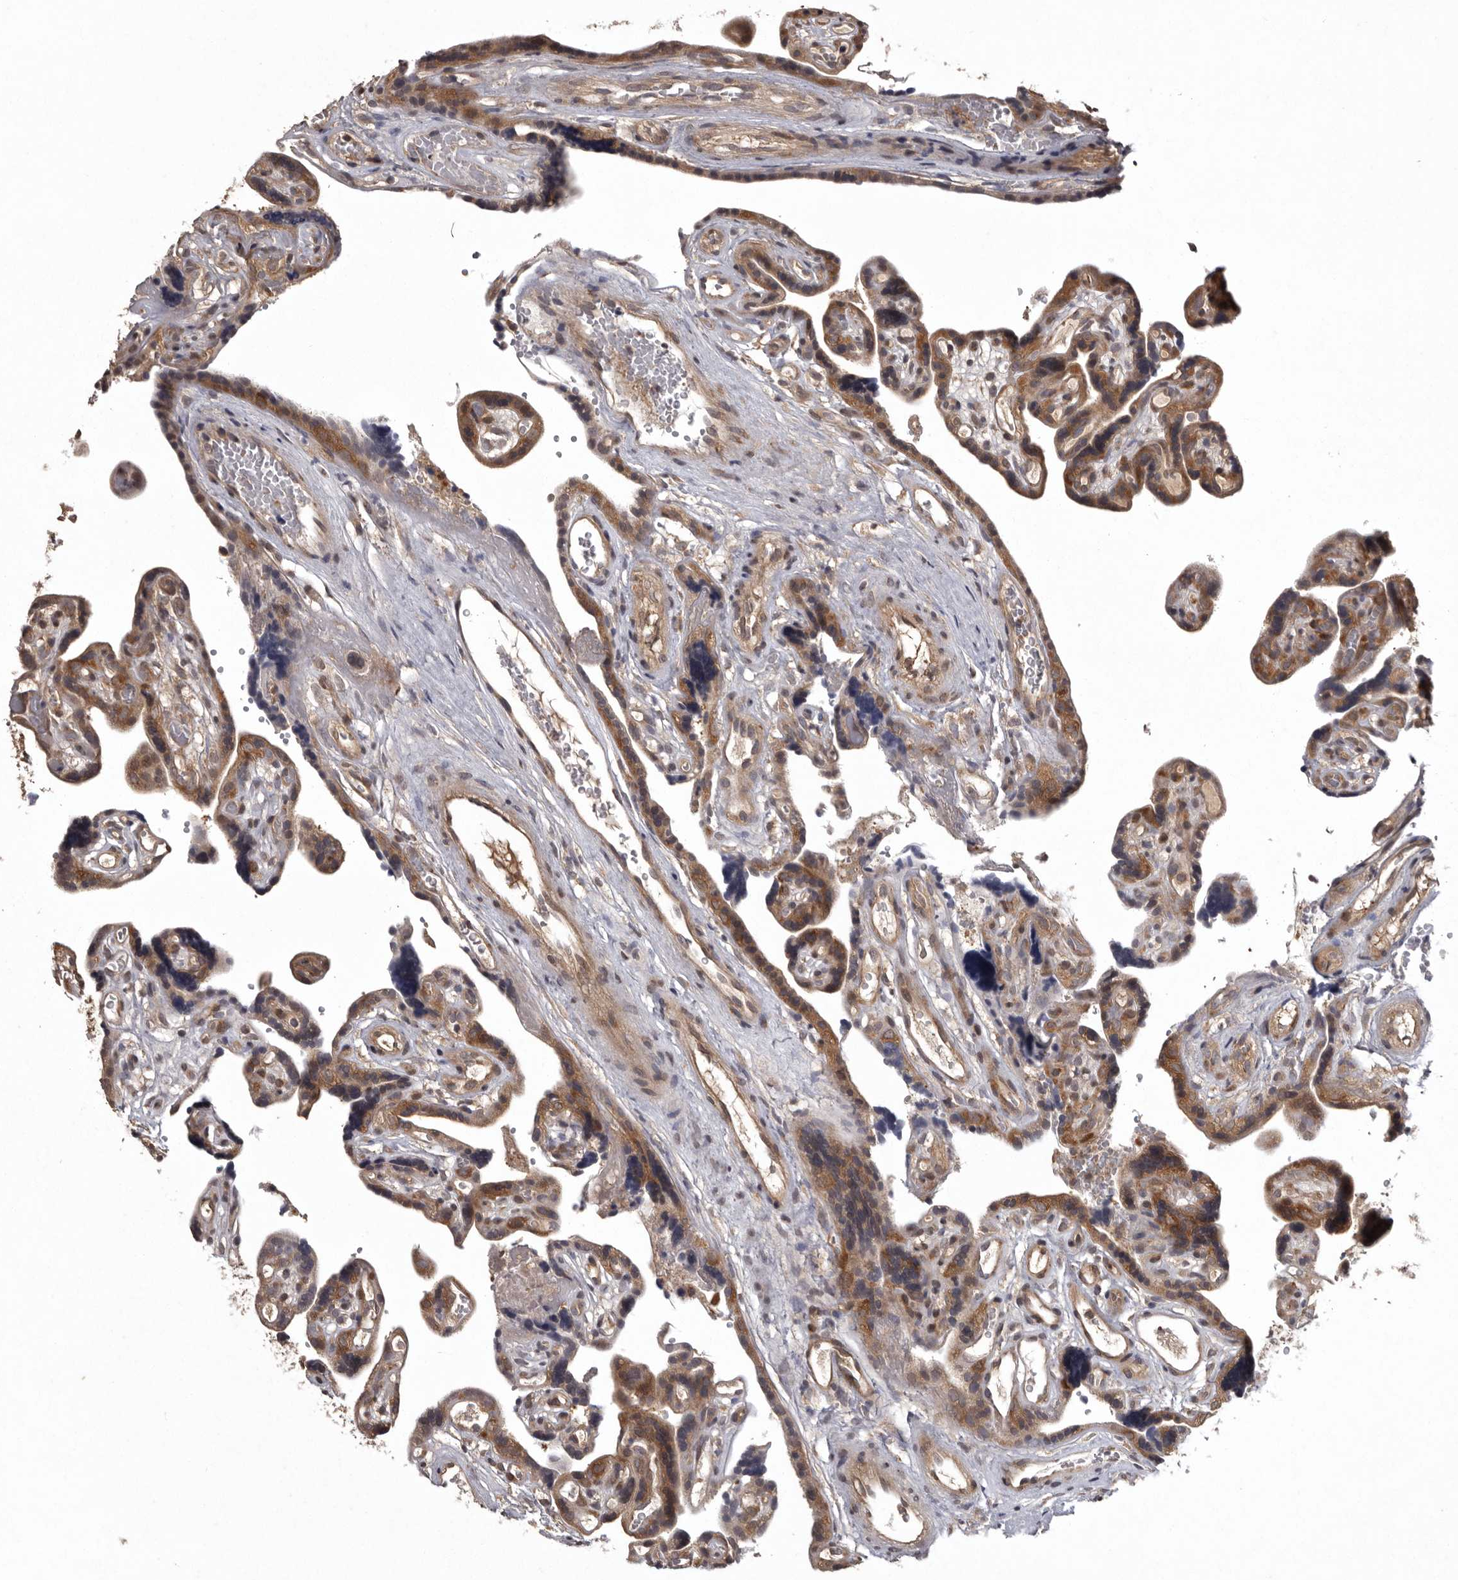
{"staining": {"intensity": "strong", "quantity": ">75%", "location": "cytoplasmic/membranous"}, "tissue": "placenta", "cell_type": "Decidual cells", "image_type": "normal", "snomed": [{"axis": "morphology", "description": "Normal tissue, NOS"}, {"axis": "topography", "description": "Placenta"}], "caption": "Decidual cells display high levels of strong cytoplasmic/membranous staining in about >75% of cells in normal human placenta.", "gene": "DARS1", "patient": {"sex": "female", "age": 30}}